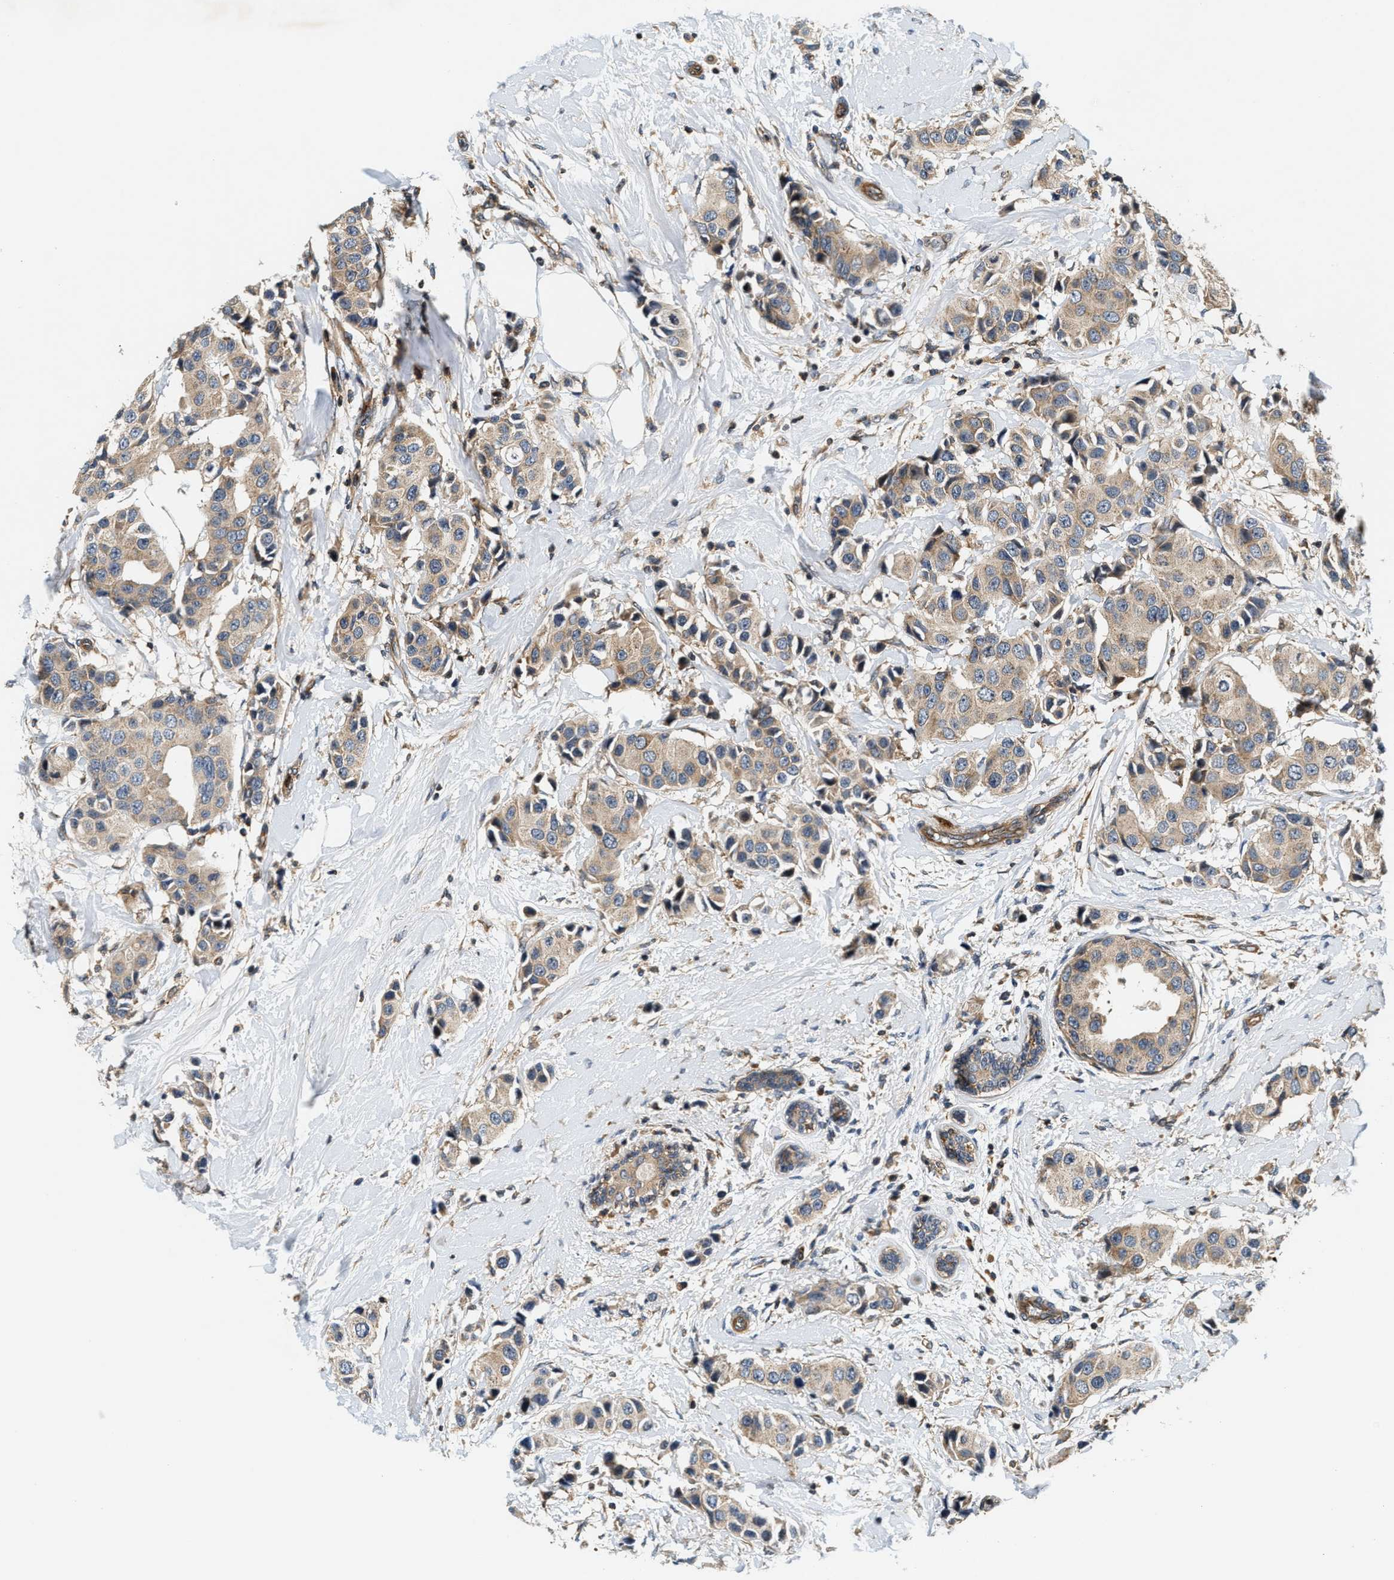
{"staining": {"intensity": "weak", "quantity": ">75%", "location": "cytoplasmic/membranous"}, "tissue": "breast cancer", "cell_type": "Tumor cells", "image_type": "cancer", "snomed": [{"axis": "morphology", "description": "Normal tissue, NOS"}, {"axis": "morphology", "description": "Duct carcinoma"}, {"axis": "topography", "description": "Breast"}], "caption": "A brown stain highlights weak cytoplasmic/membranous staining of a protein in breast intraductal carcinoma tumor cells.", "gene": "SAMD9", "patient": {"sex": "female", "age": 39}}